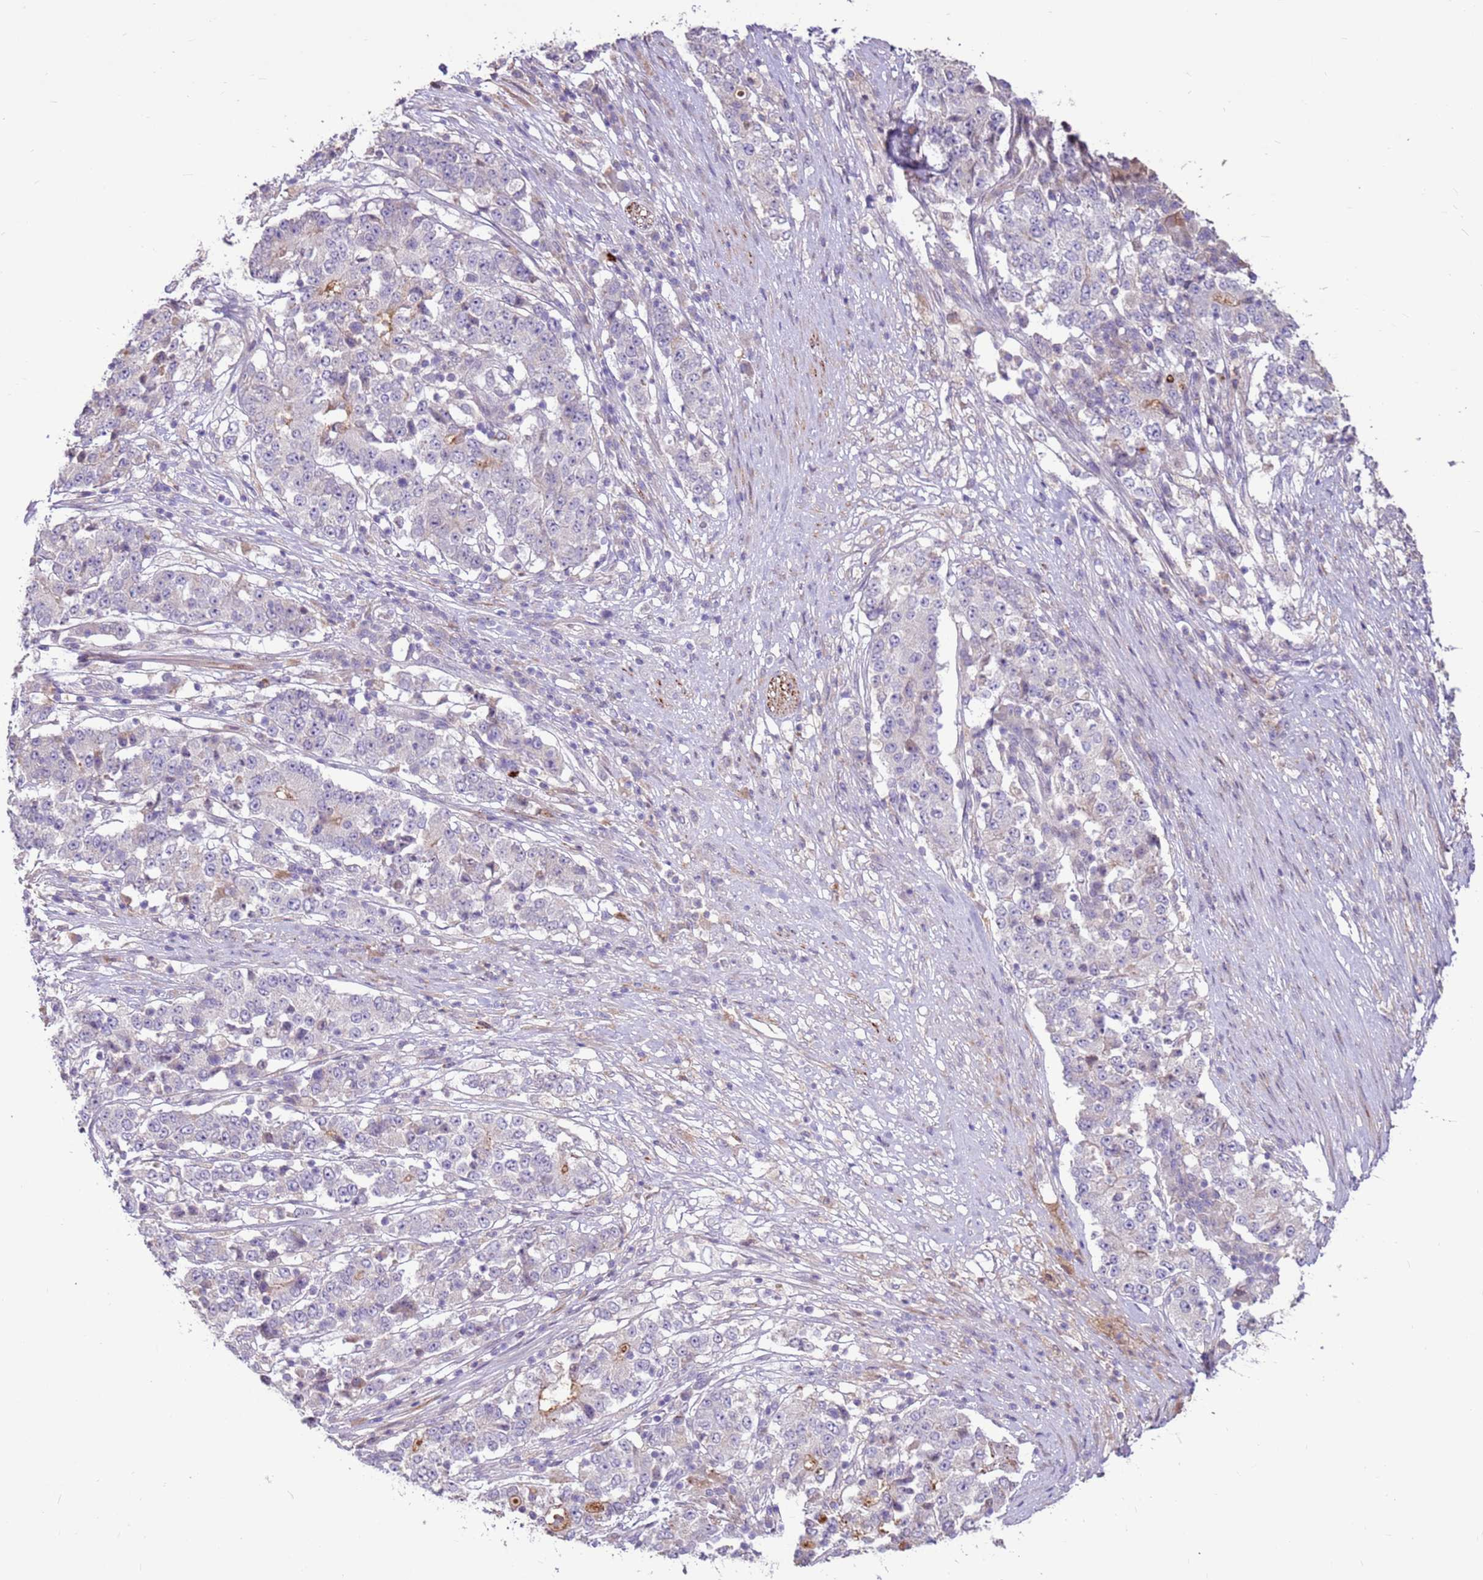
{"staining": {"intensity": "negative", "quantity": "none", "location": "none"}, "tissue": "stomach cancer", "cell_type": "Tumor cells", "image_type": "cancer", "snomed": [{"axis": "morphology", "description": "Adenocarcinoma, NOS"}, {"axis": "topography", "description": "Stomach"}], "caption": "A high-resolution histopathology image shows IHC staining of stomach adenocarcinoma, which displays no significant expression in tumor cells.", "gene": "LGI4", "patient": {"sex": "male", "age": 59}}